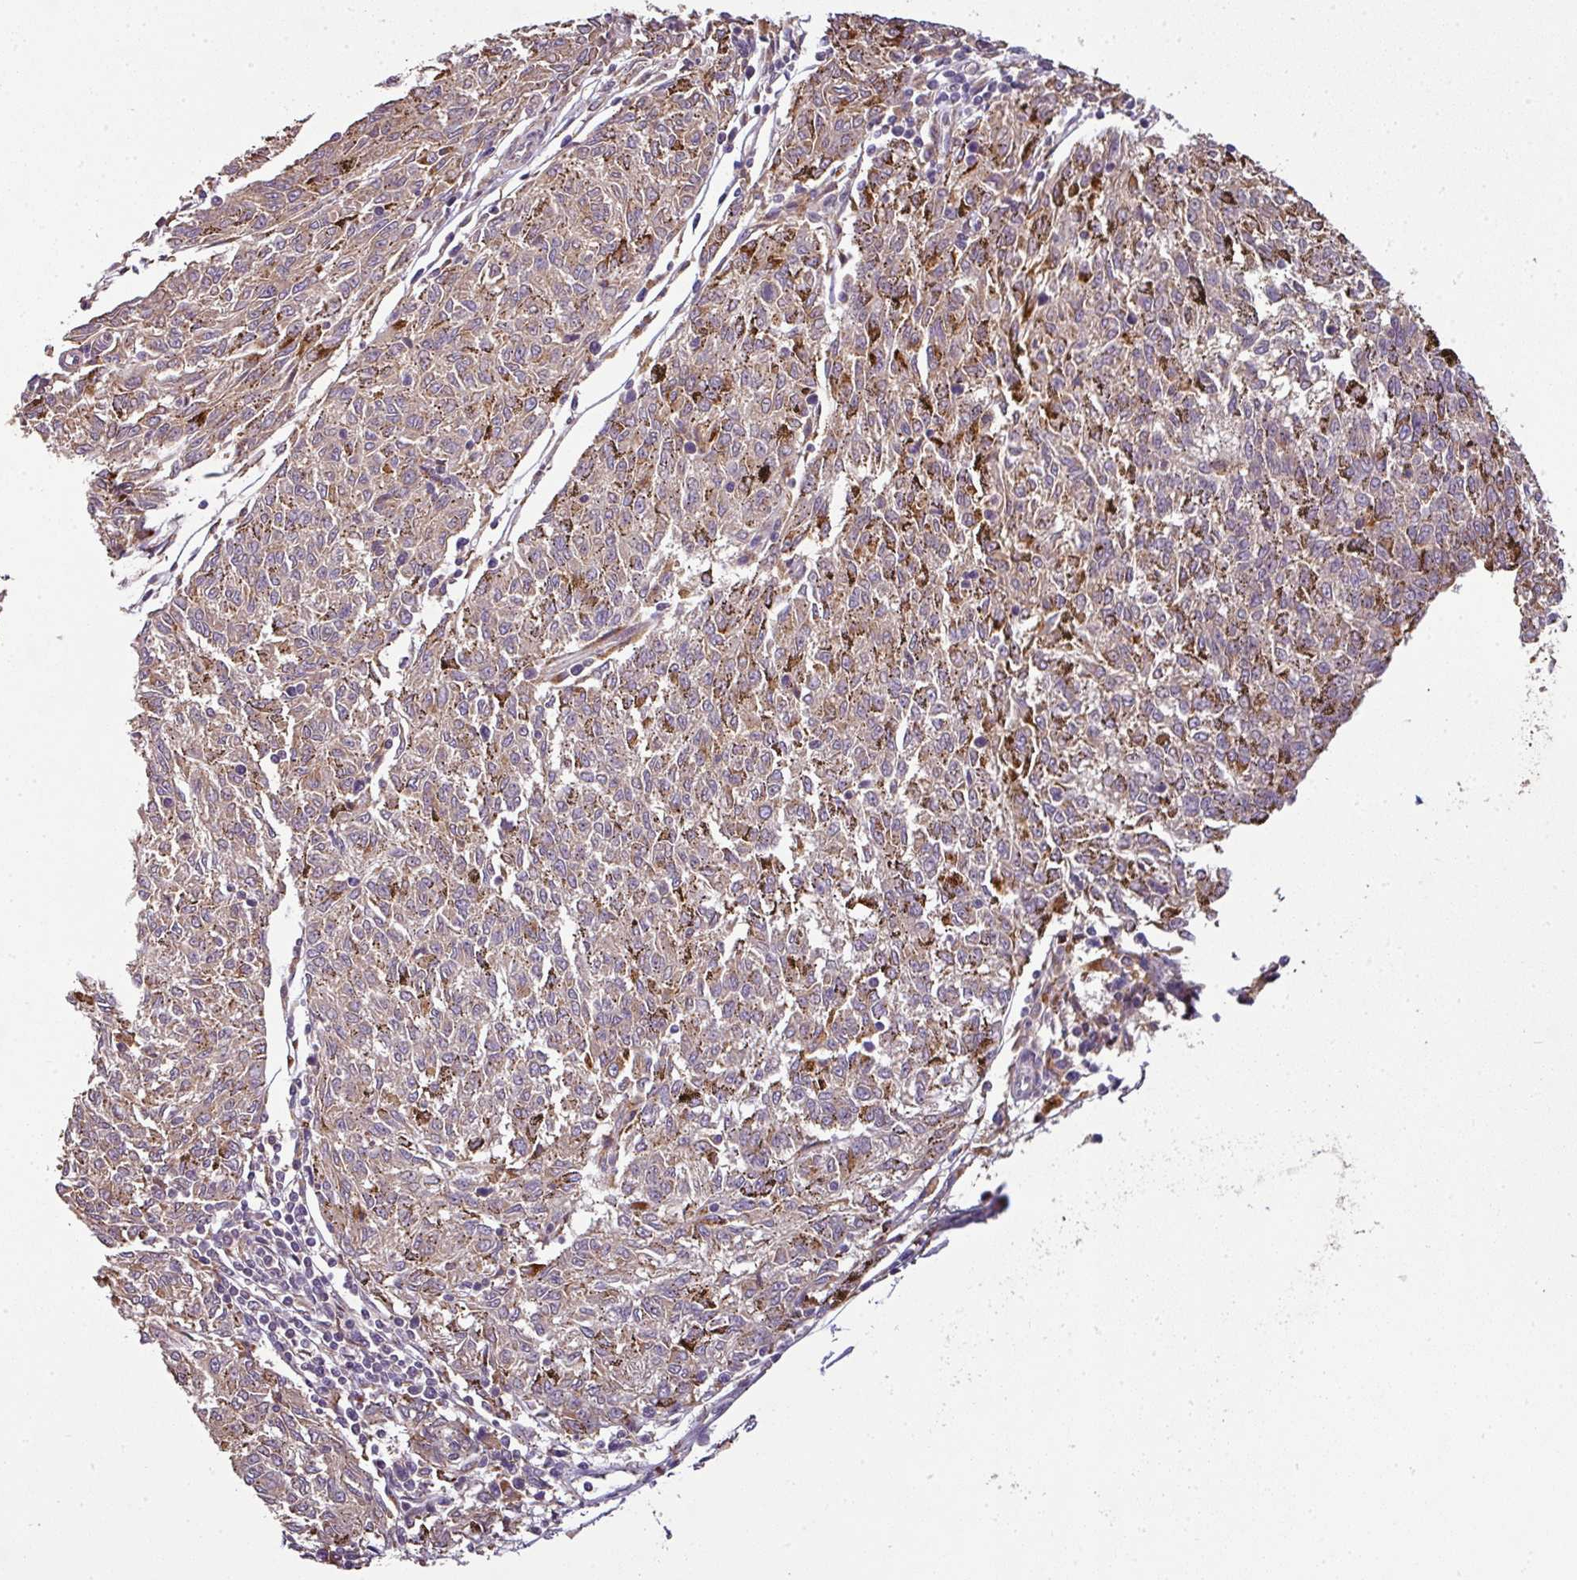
{"staining": {"intensity": "moderate", "quantity": ">75%", "location": "cytoplasmic/membranous"}, "tissue": "melanoma", "cell_type": "Tumor cells", "image_type": "cancer", "snomed": [{"axis": "morphology", "description": "Malignant melanoma, NOS"}, {"axis": "topography", "description": "Skin"}], "caption": "Approximately >75% of tumor cells in human melanoma show moderate cytoplasmic/membranous protein expression as visualized by brown immunohistochemical staining.", "gene": "SPCS3", "patient": {"sex": "female", "age": 72}}